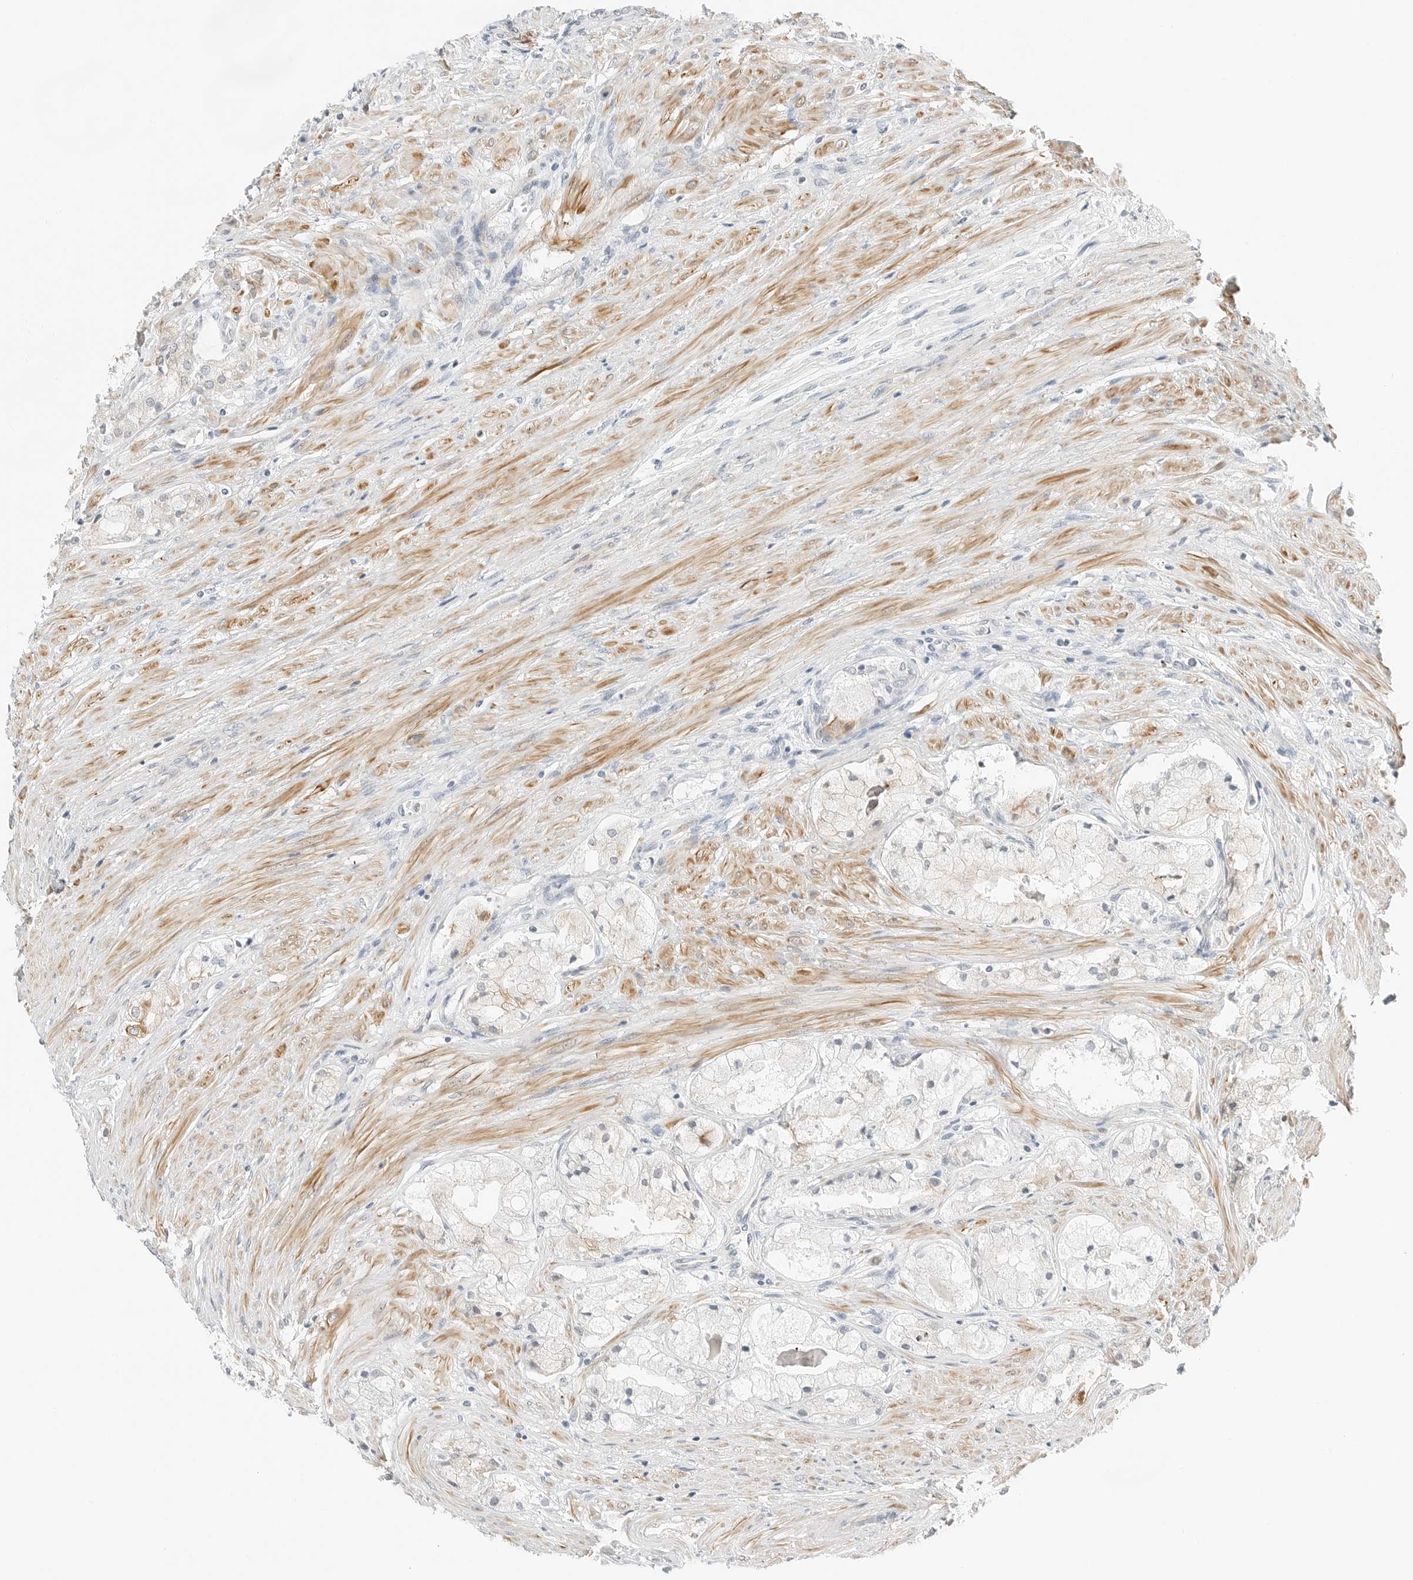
{"staining": {"intensity": "weak", "quantity": "<25%", "location": "cytoplasmic/membranous"}, "tissue": "prostate cancer", "cell_type": "Tumor cells", "image_type": "cancer", "snomed": [{"axis": "morphology", "description": "Adenocarcinoma, High grade"}, {"axis": "topography", "description": "Prostate"}], "caption": "This is a photomicrograph of immunohistochemistry (IHC) staining of prostate cancer (adenocarcinoma (high-grade)), which shows no positivity in tumor cells.", "gene": "IQCC", "patient": {"sex": "male", "age": 50}}